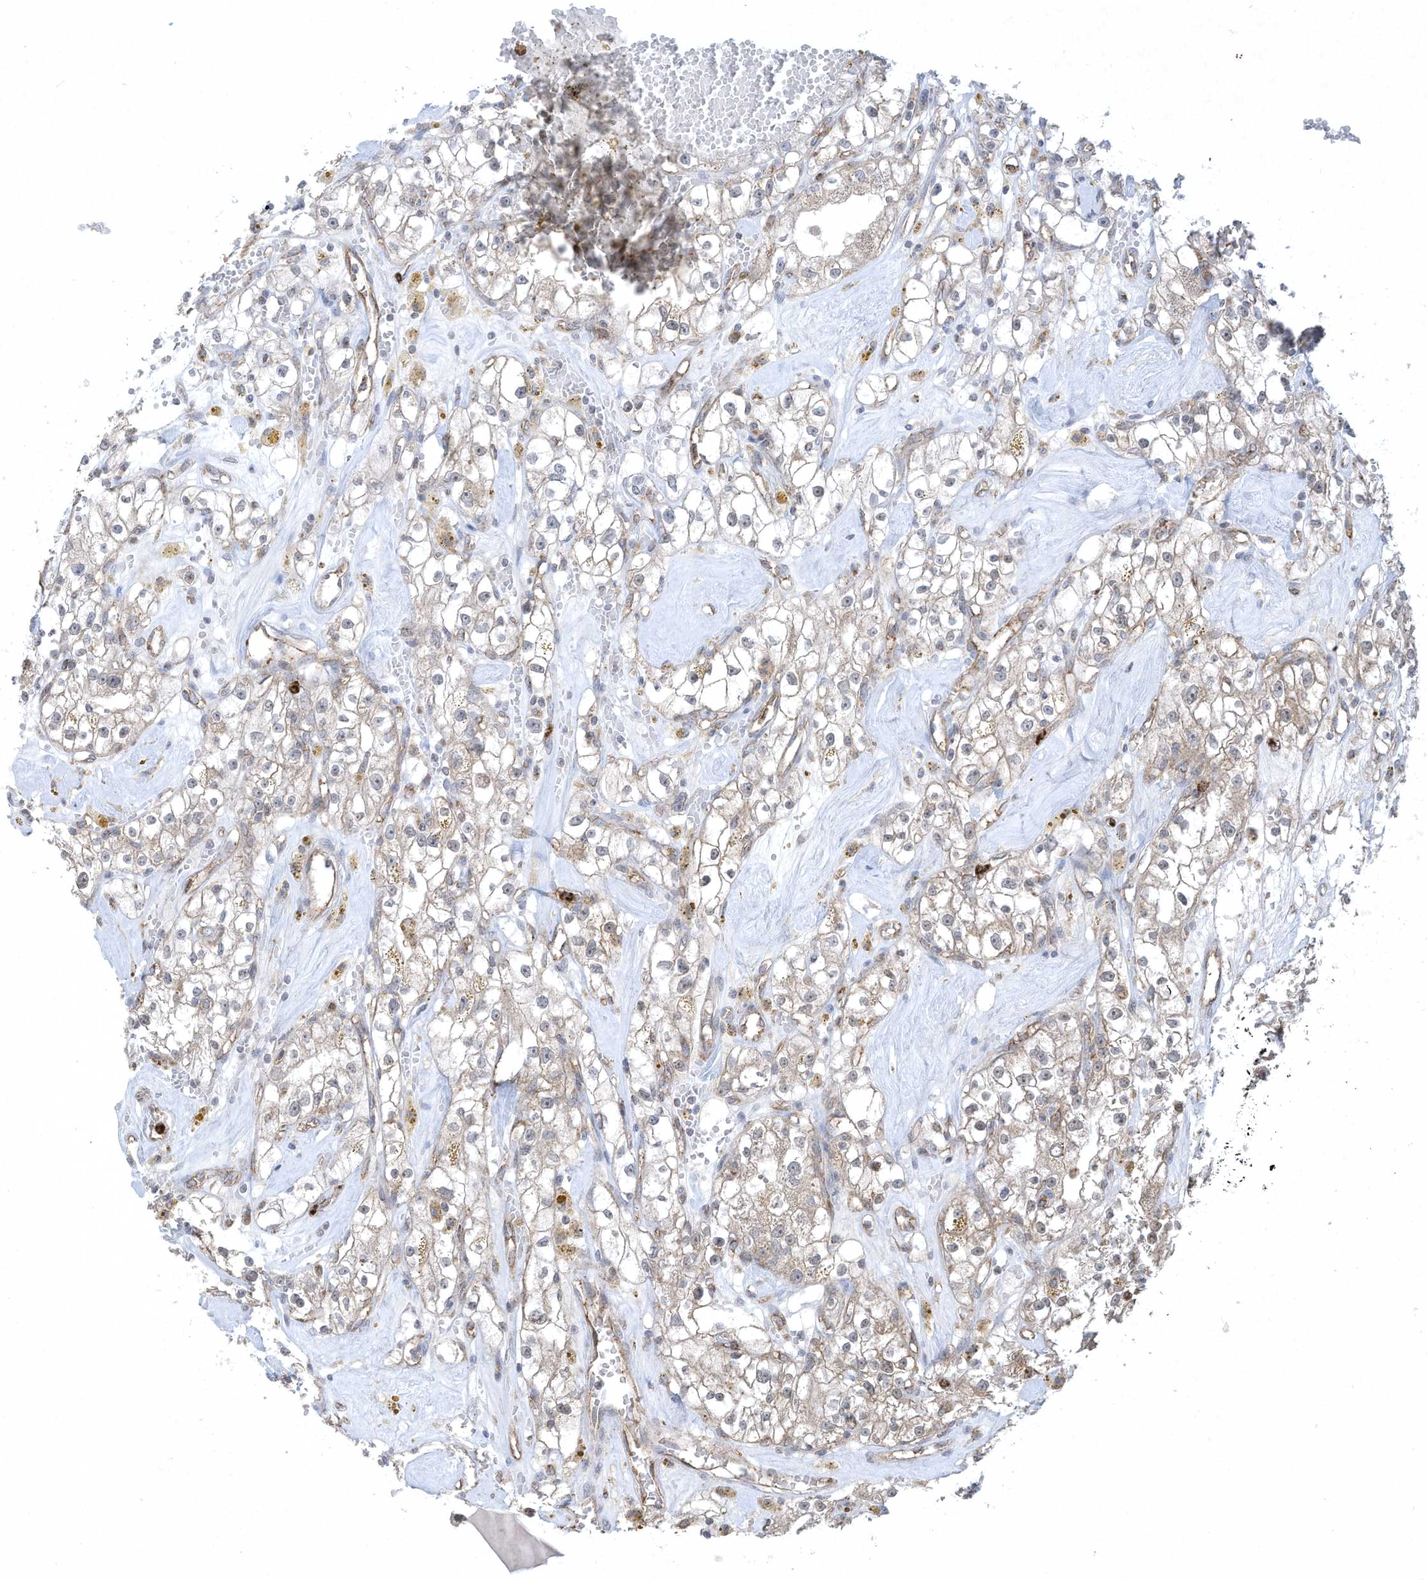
{"staining": {"intensity": "weak", "quantity": "<25%", "location": "cytoplasmic/membranous"}, "tissue": "renal cancer", "cell_type": "Tumor cells", "image_type": "cancer", "snomed": [{"axis": "morphology", "description": "Adenocarcinoma, NOS"}, {"axis": "topography", "description": "Kidney"}], "caption": "Immunohistochemistry micrograph of renal adenocarcinoma stained for a protein (brown), which shows no staining in tumor cells.", "gene": "CHRNA4", "patient": {"sex": "male", "age": 56}}